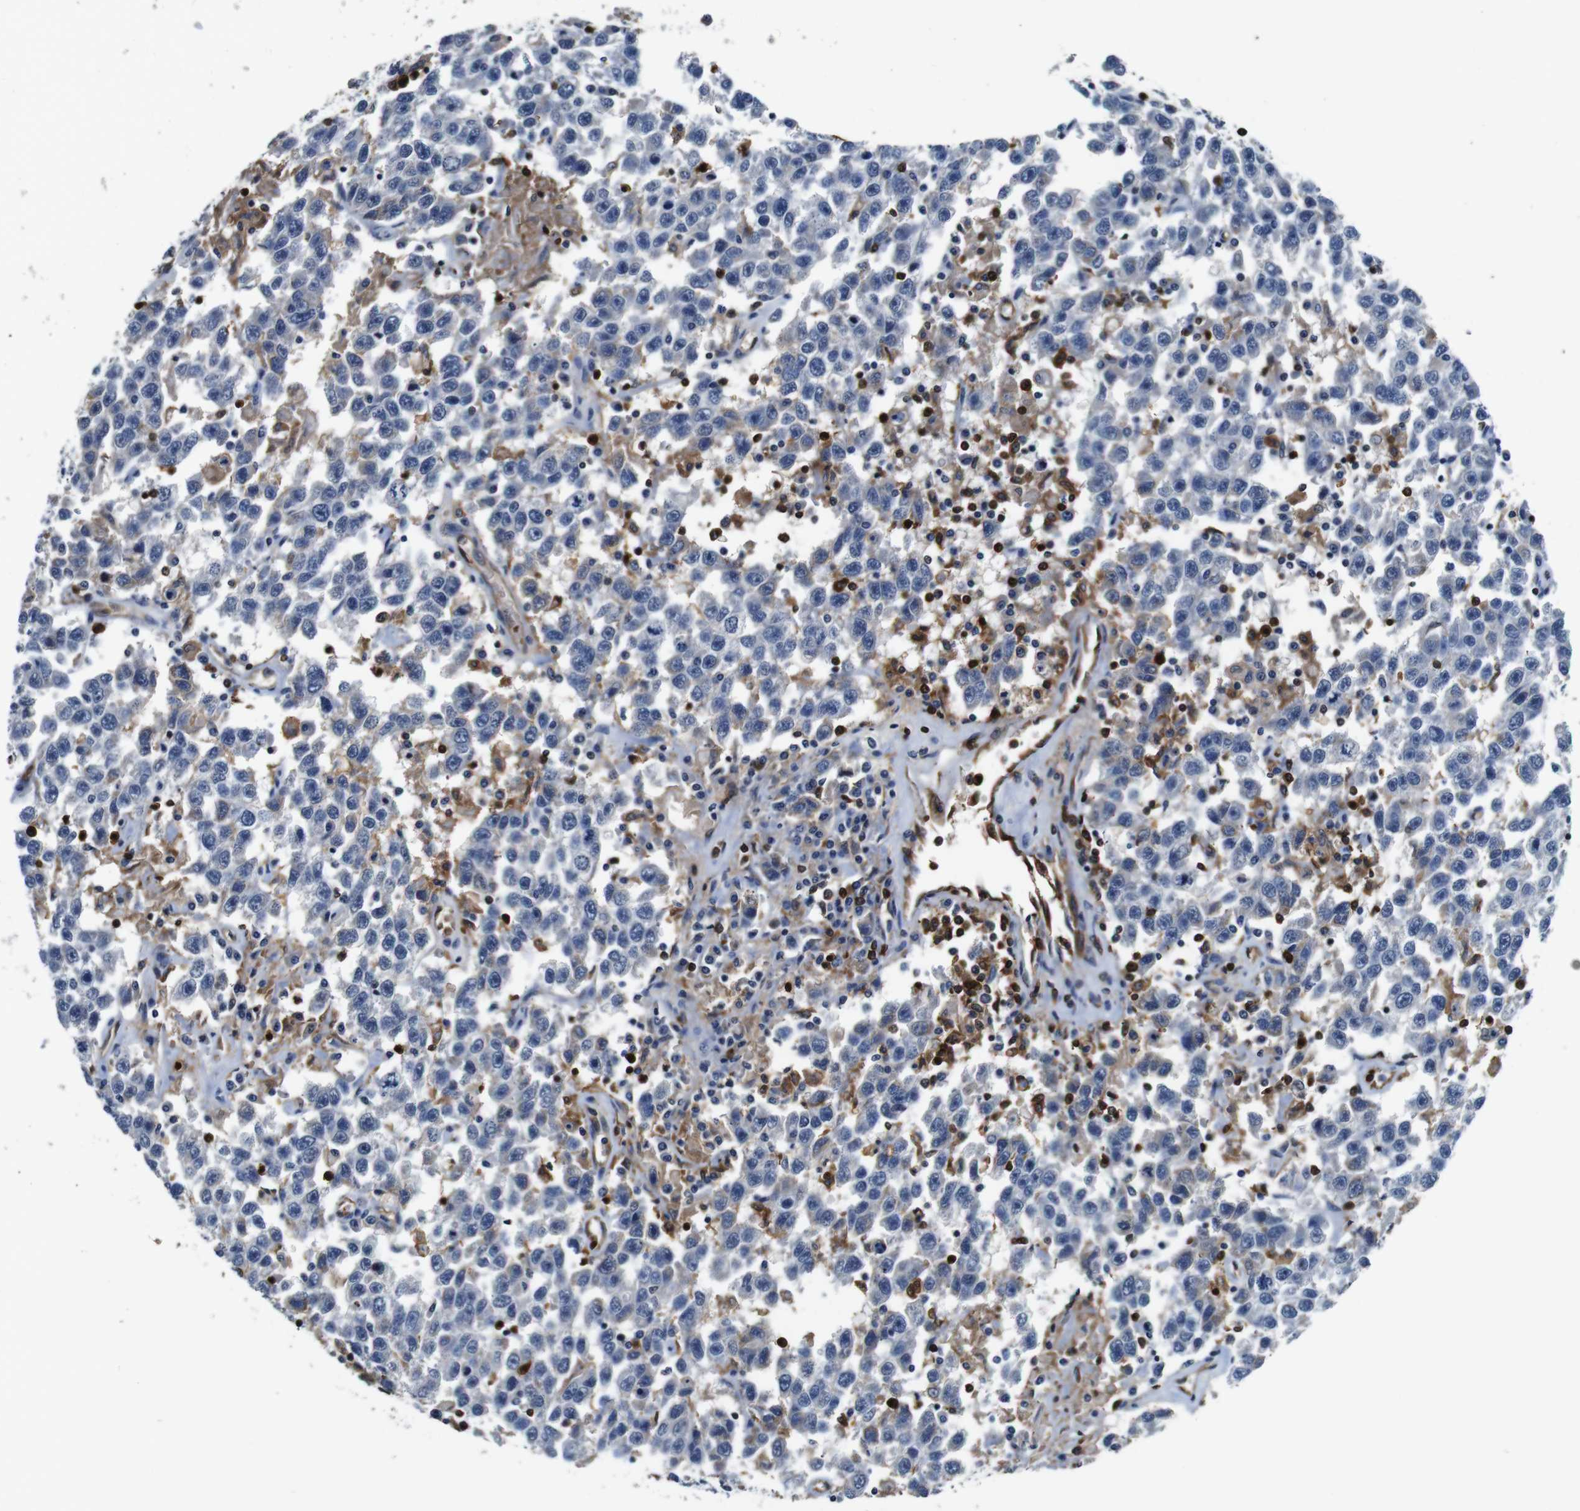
{"staining": {"intensity": "negative", "quantity": "none", "location": "none"}, "tissue": "testis cancer", "cell_type": "Tumor cells", "image_type": "cancer", "snomed": [{"axis": "morphology", "description": "Seminoma, NOS"}, {"axis": "topography", "description": "Testis"}], "caption": "IHC photomicrograph of neoplastic tissue: seminoma (testis) stained with DAB (3,3'-diaminobenzidine) reveals no significant protein staining in tumor cells.", "gene": "ANXA1", "patient": {"sex": "male", "age": 41}}